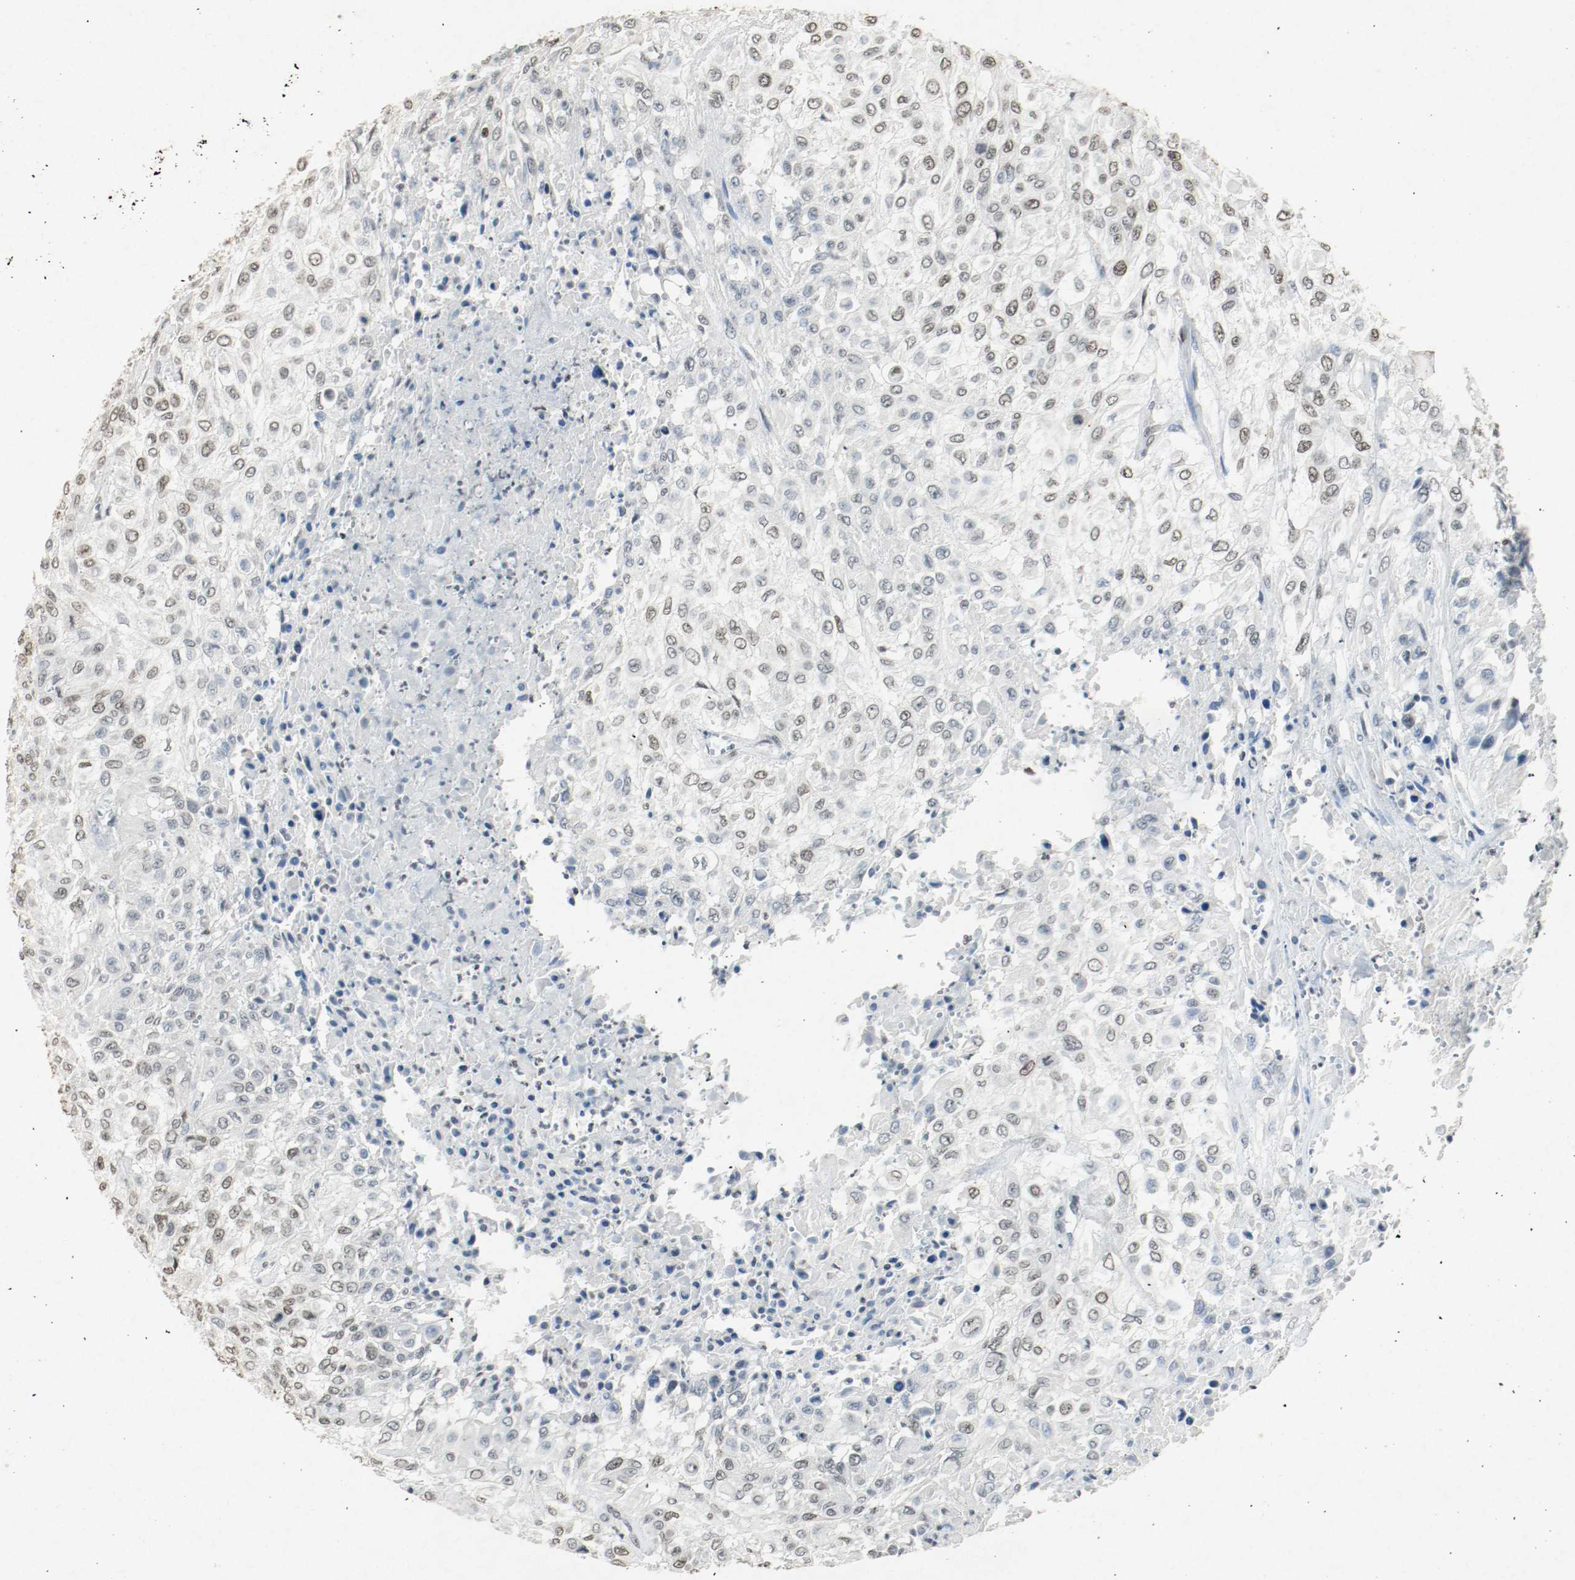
{"staining": {"intensity": "weak", "quantity": ">75%", "location": "nuclear"}, "tissue": "urothelial cancer", "cell_type": "Tumor cells", "image_type": "cancer", "snomed": [{"axis": "morphology", "description": "Urothelial carcinoma, High grade"}, {"axis": "topography", "description": "Urinary bladder"}], "caption": "Weak nuclear protein positivity is present in approximately >75% of tumor cells in urothelial cancer.", "gene": "DNMT1", "patient": {"sex": "male", "age": 57}}